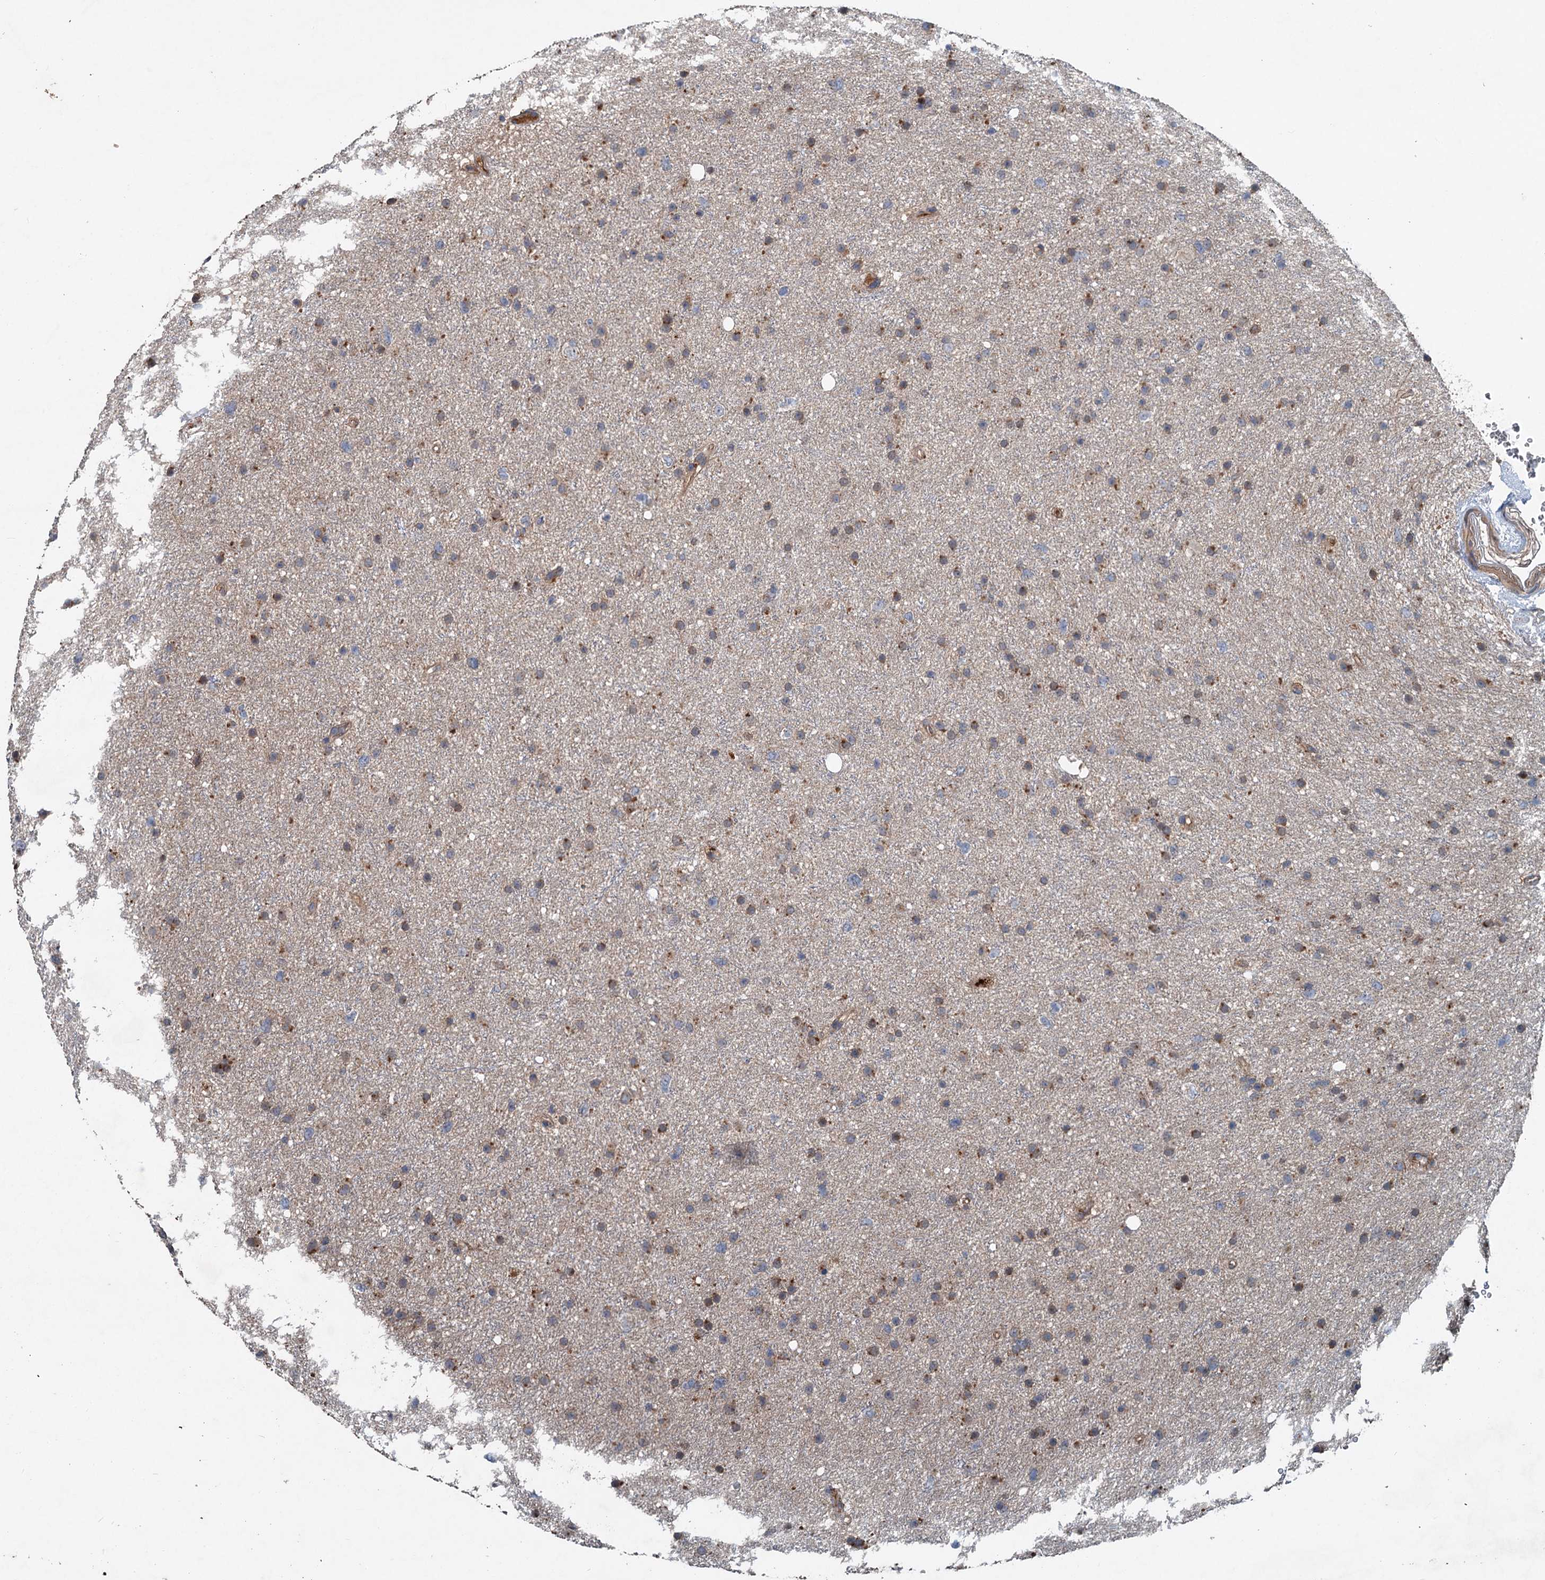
{"staining": {"intensity": "moderate", "quantity": "25%-75%", "location": "cytoplasmic/membranous"}, "tissue": "glioma", "cell_type": "Tumor cells", "image_type": "cancer", "snomed": [{"axis": "morphology", "description": "Glioma, malignant, Low grade"}, {"axis": "topography", "description": "Cerebral cortex"}], "caption": "Brown immunohistochemical staining in glioma reveals moderate cytoplasmic/membranous staining in approximately 25%-75% of tumor cells.", "gene": "TAPBPL", "patient": {"sex": "female", "age": 39}}